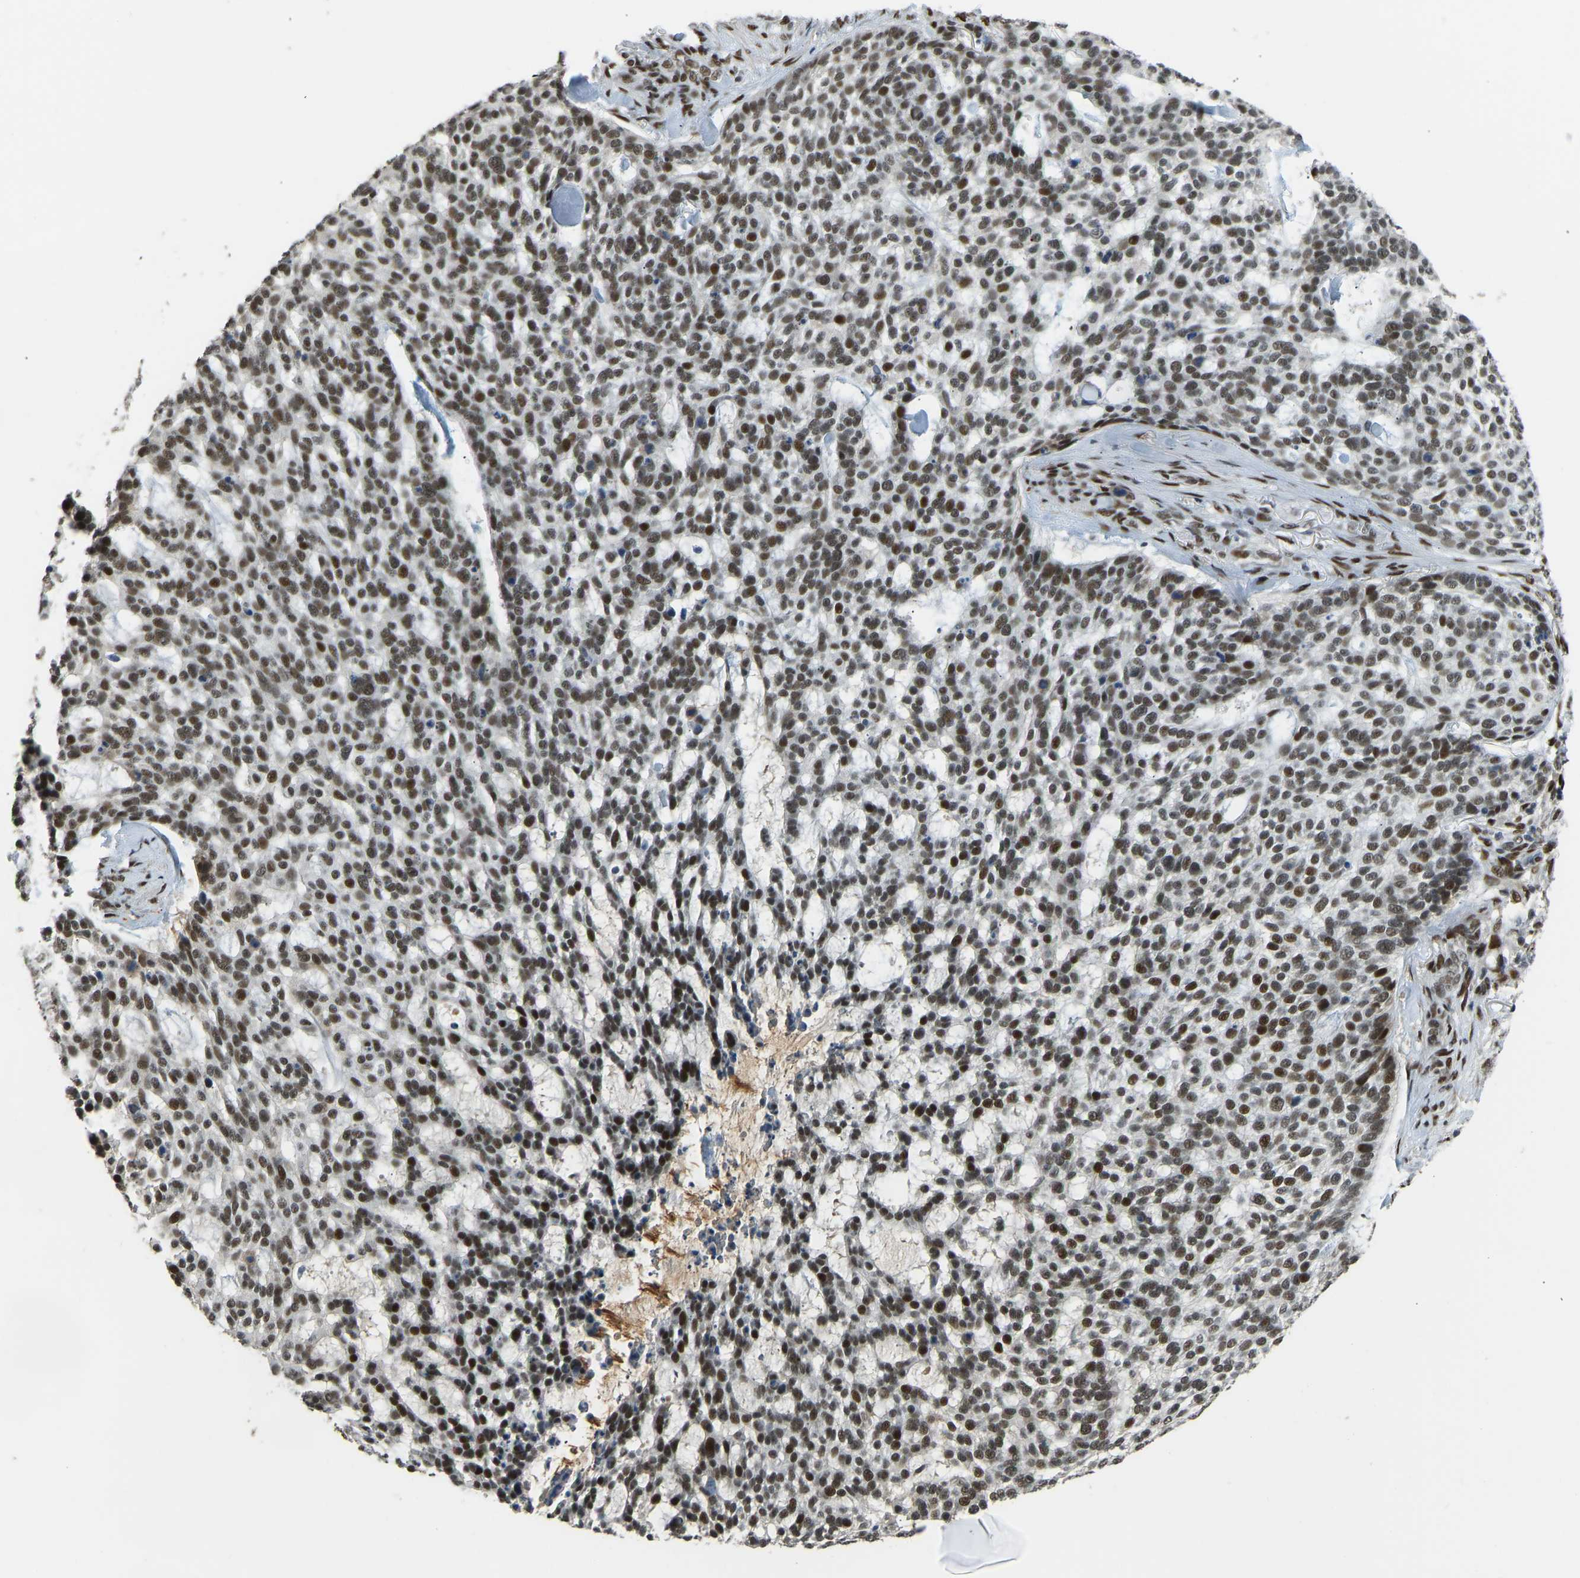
{"staining": {"intensity": "moderate", "quantity": ">75%", "location": "nuclear"}, "tissue": "skin cancer", "cell_type": "Tumor cells", "image_type": "cancer", "snomed": [{"axis": "morphology", "description": "Basal cell carcinoma"}, {"axis": "topography", "description": "Skin"}], "caption": "Skin basal cell carcinoma tissue displays moderate nuclear staining in approximately >75% of tumor cells, visualized by immunohistochemistry.", "gene": "FOXK1", "patient": {"sex": "female", "age": 64}}